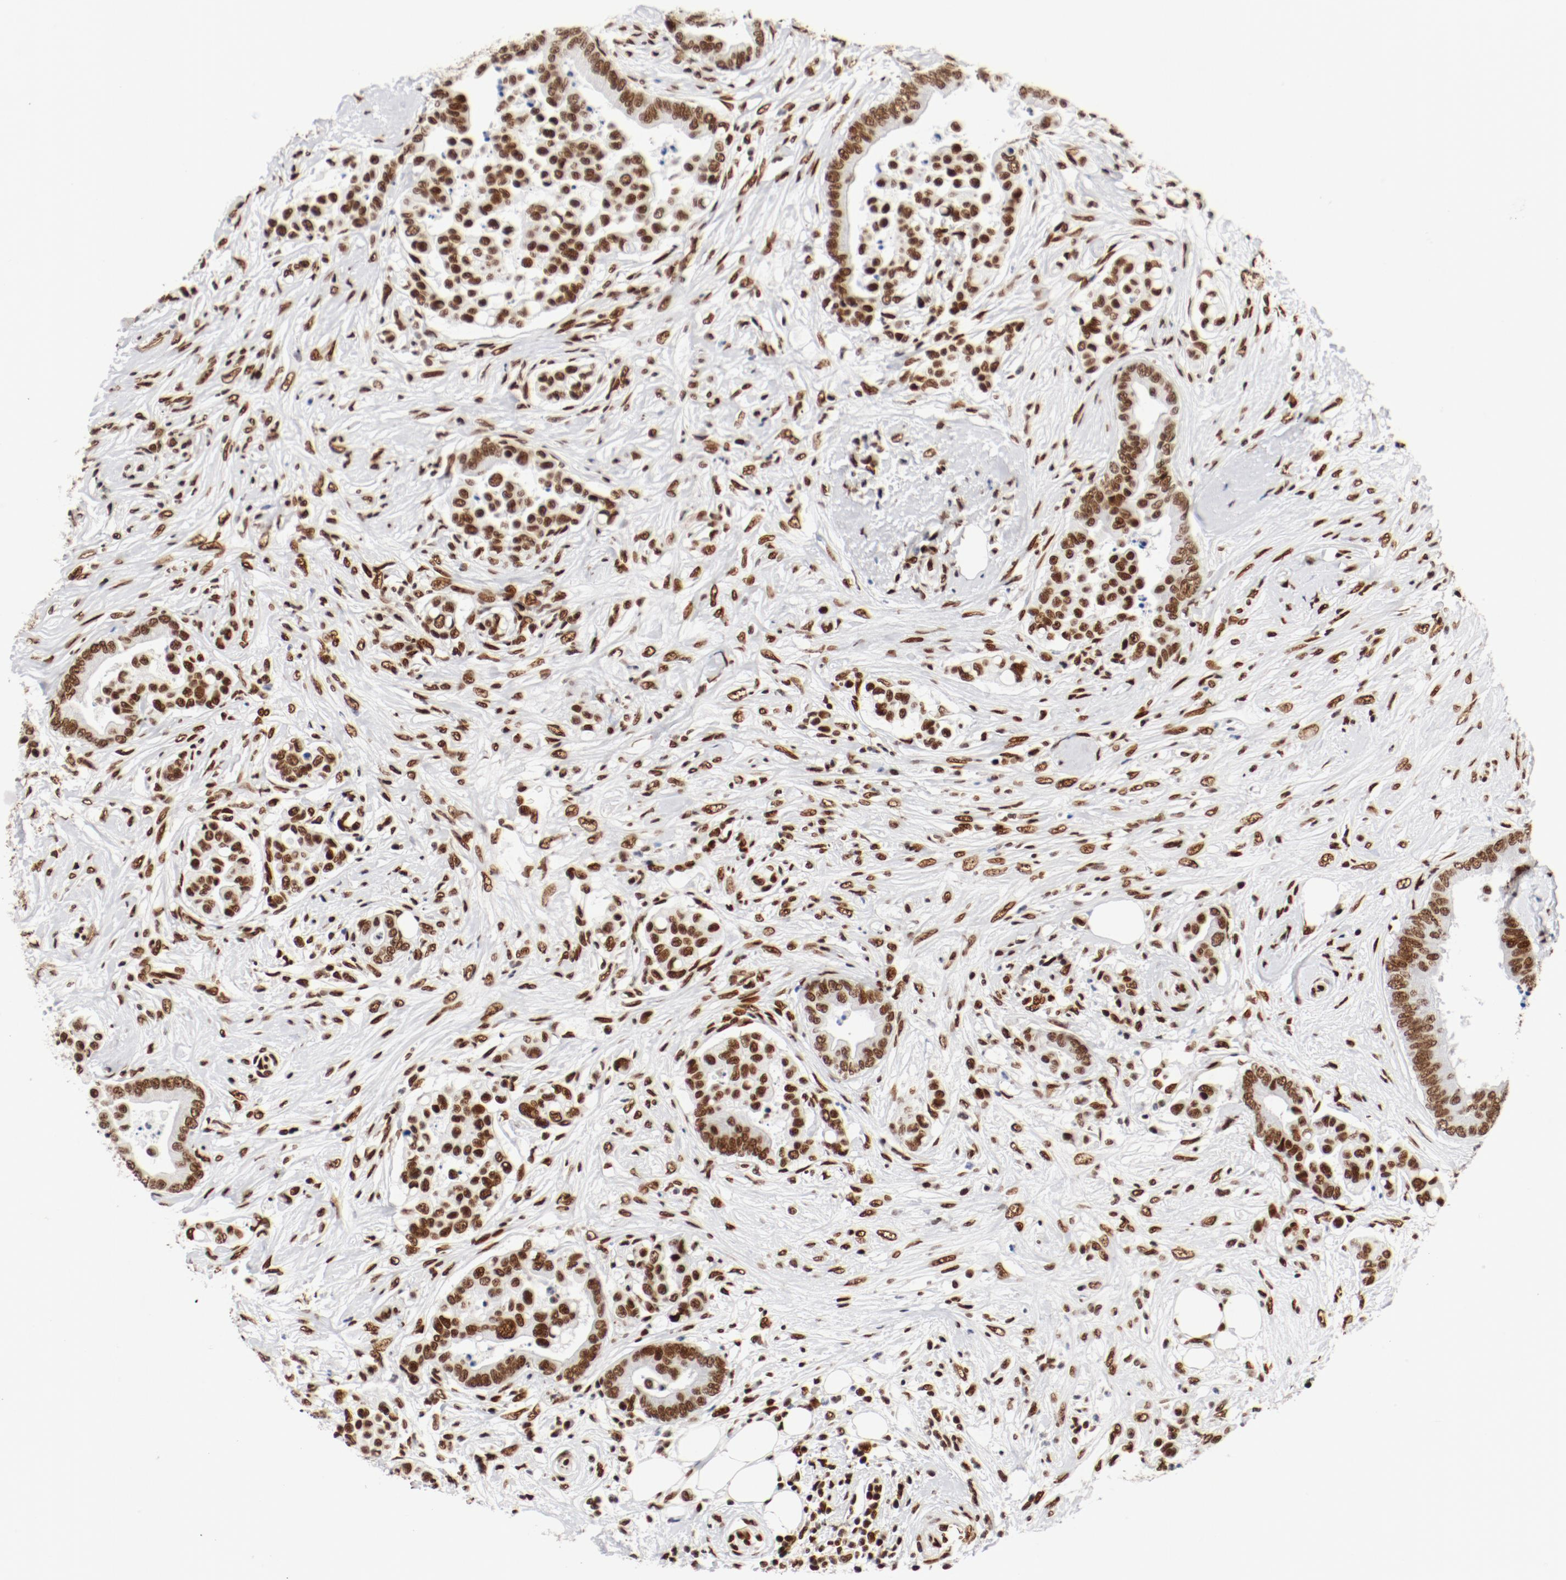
{"staining": {"intensity": "strong", "quantity": ">75%", "location": "nuclear"}, "tissue": "colorectal cancer", "cell_type": "Tumor cells", "image_type": "cancer", "snomed": [{"axis": "morphology", "description": "Adenocarcinoma, NOS"}, {"axis": "topography", "description": "Colon"}], "caption": "There is high levels of strong nuclear expression in tumor cells of colorectal cancer, as demonstrated by immunohistochemical staining (brown color).", "gene": "CTBP1", "patient": {"sex": "male", "age": 82}}